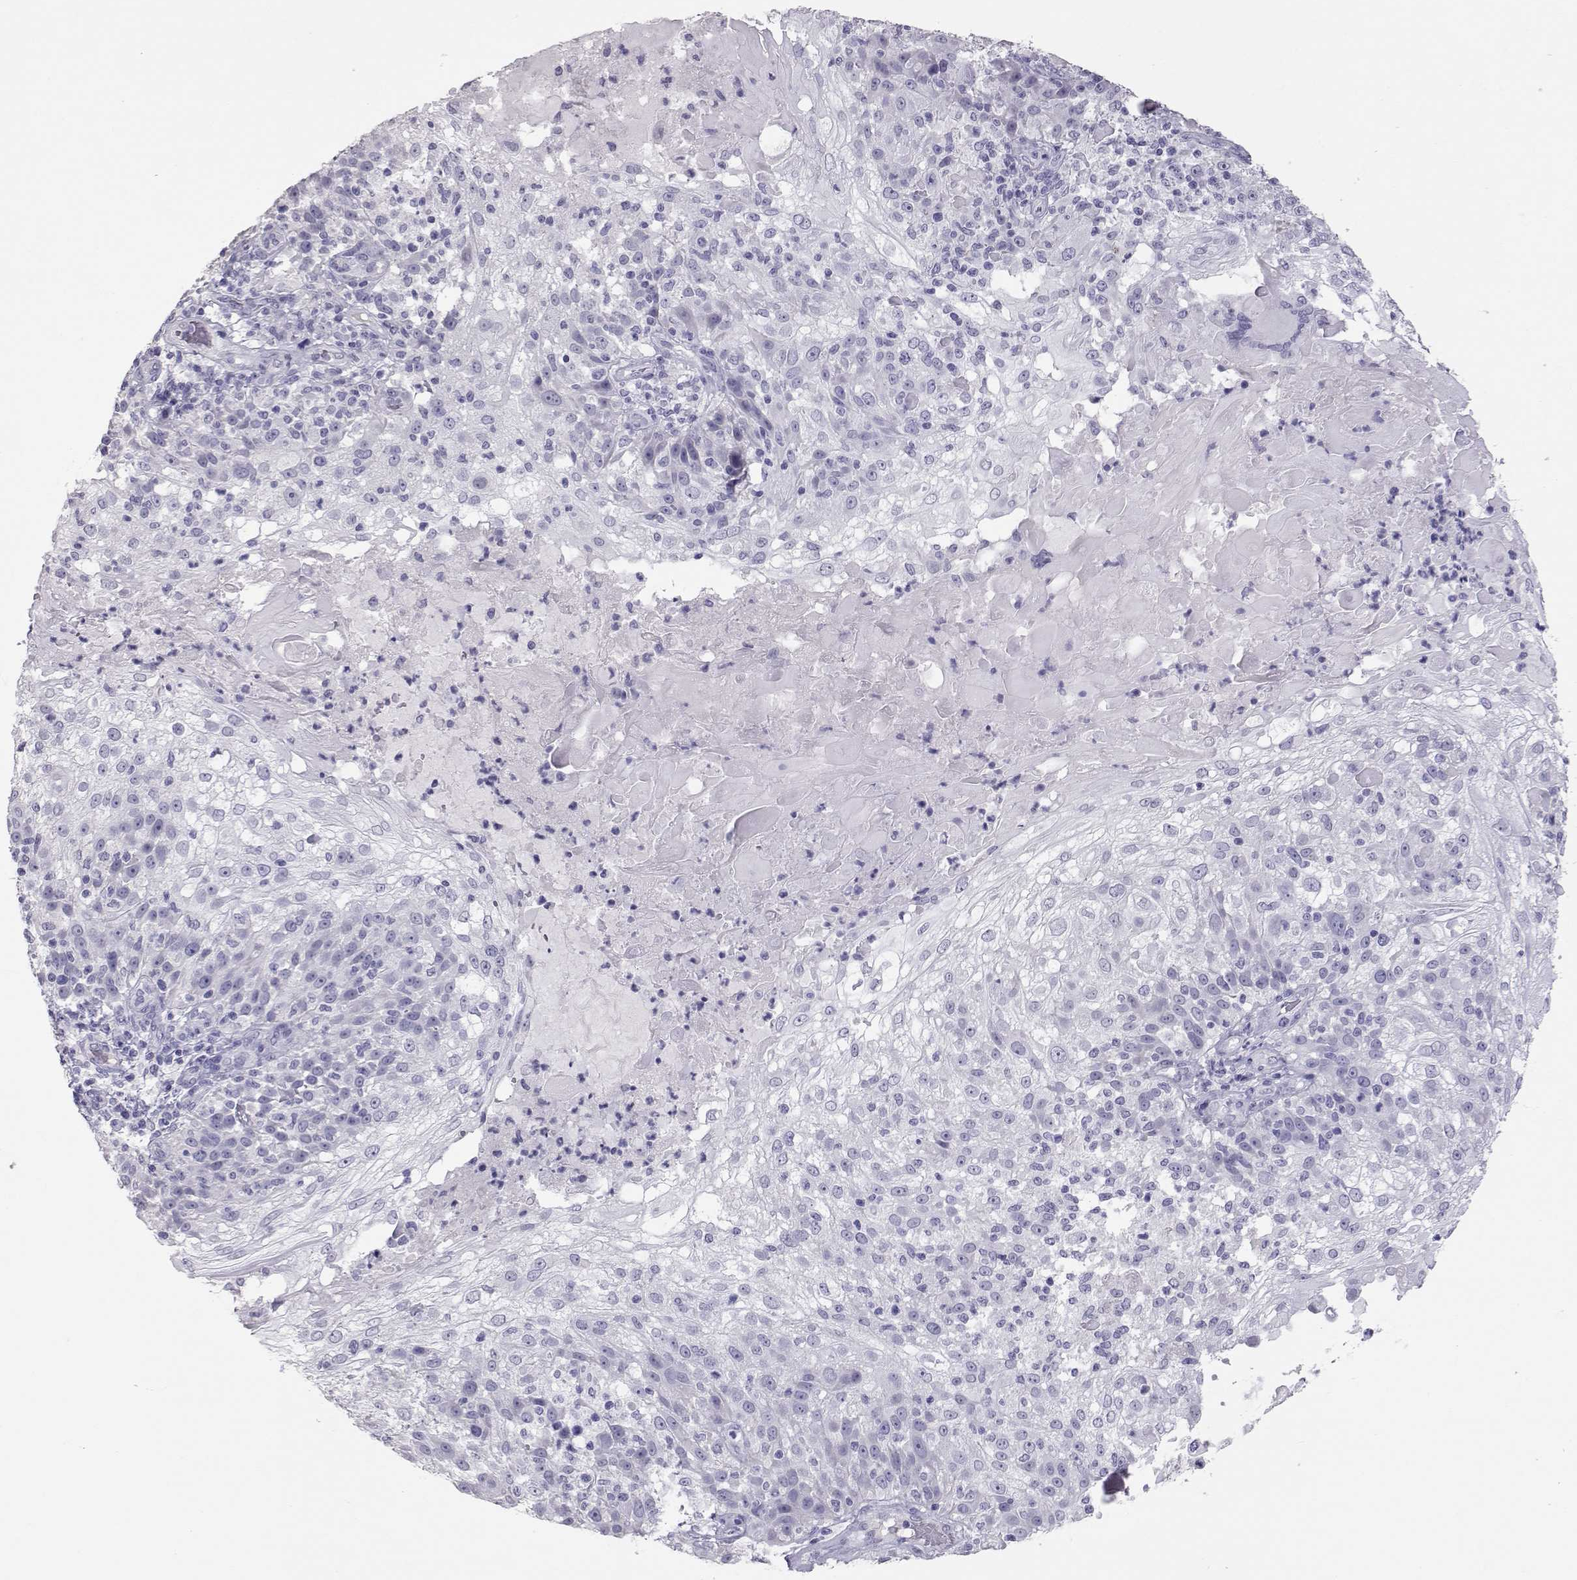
{"staining": {"intensity": "negative", "quantity": "none", "location": "none"}, "tissue": "skin cancer", "cell_type": "Tumor cells", "image_type": "cancer", "snomed": [{"axis": "morphology", "description": "Normal tissue, NOS"}, {"axis": "morphology", "description": "Squamous cell carcinoma, NOS"}, {"axis": "topography", "description": "Skin"}], "caption": "DAB immunohistochemical staining of human skin cancer reveals no significant staining in tumor cells.", "gene": "PMCH", "patient": {"sex": "female", "age": 83}}